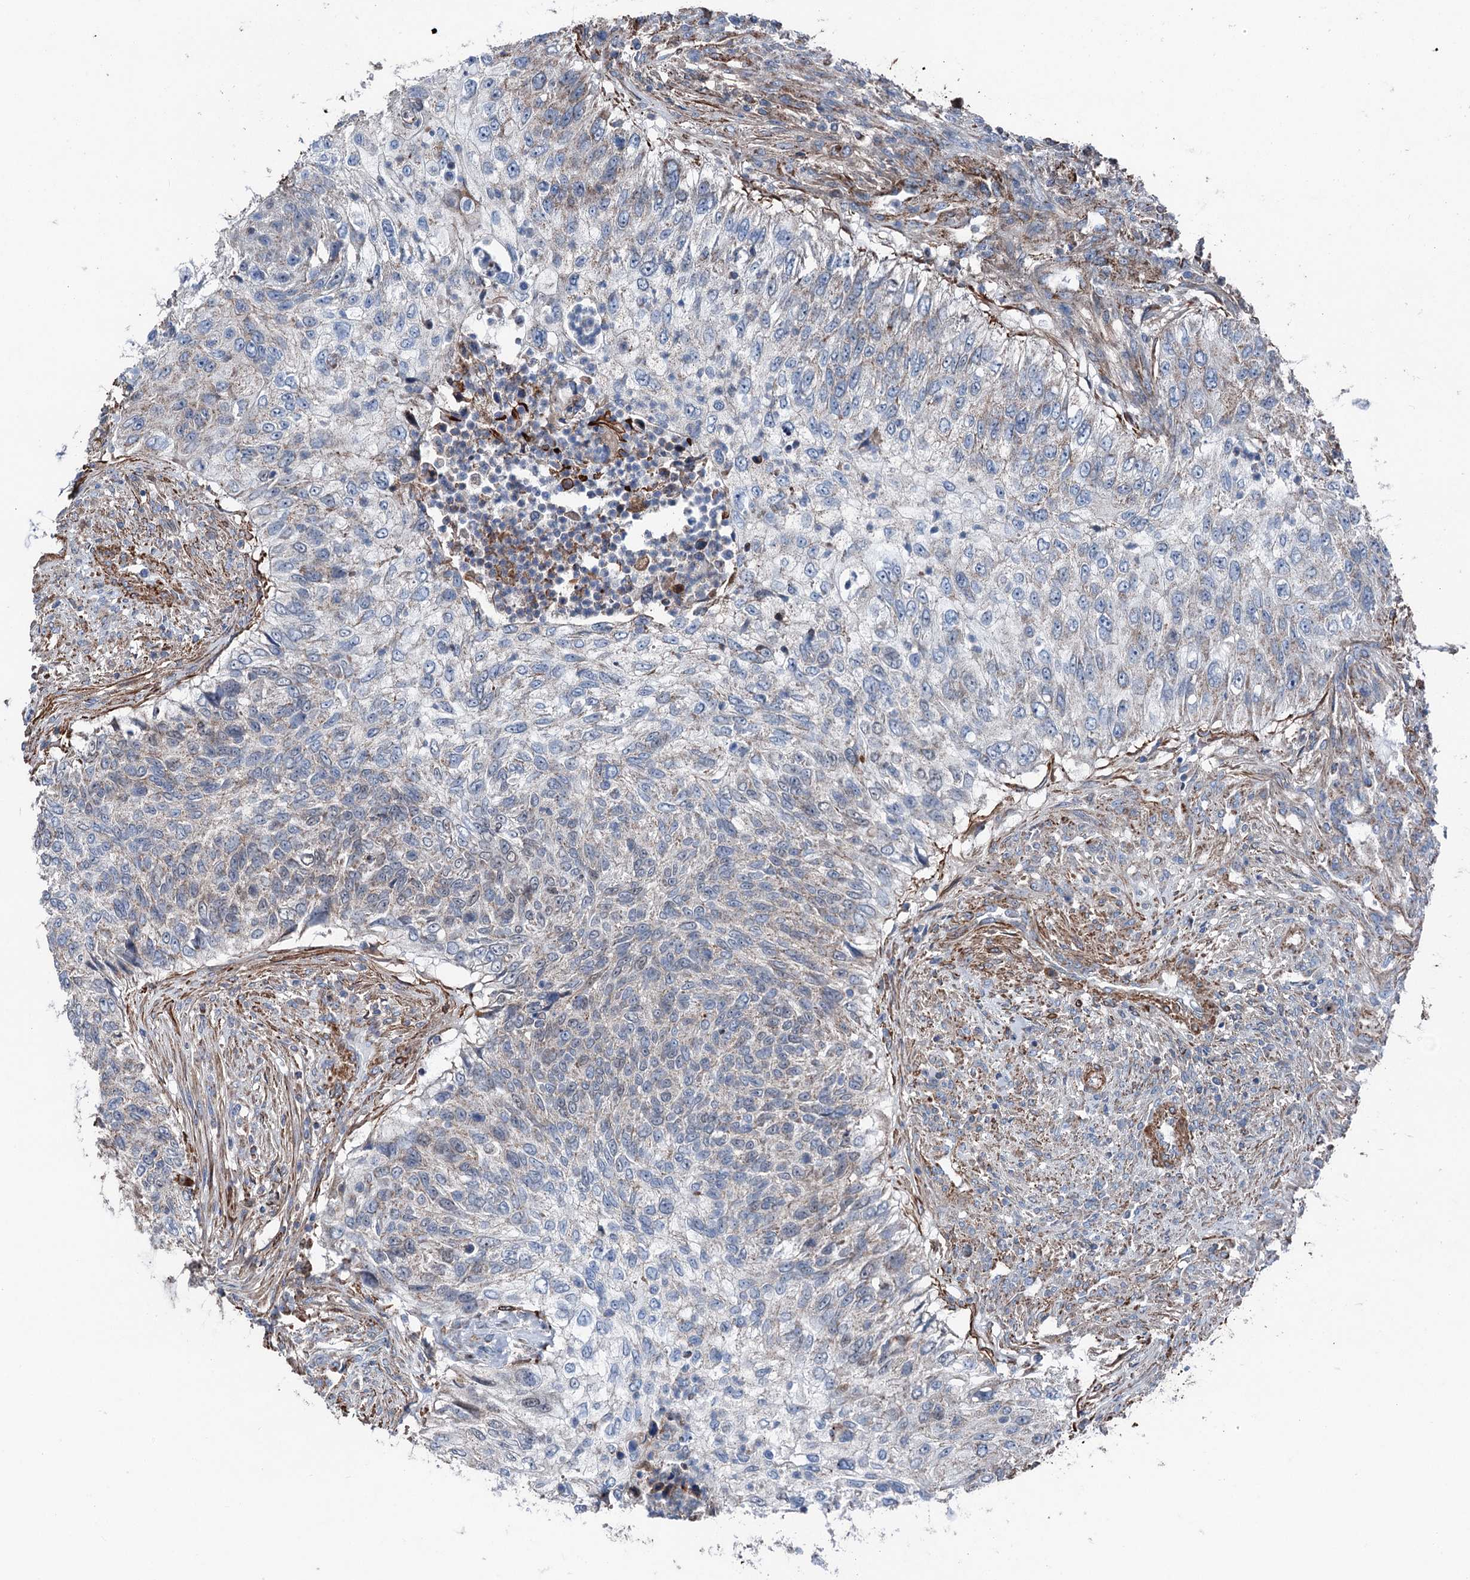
{"staining": {"intensity": "weak", "quantity": "<25%", "location": "cytoplasmic/membranous"}, "tissue": "urothelial cancer", "cell_type": "Tumor cells", "image_type": "cancer", "snomed": [{"axis": "morphology", "description": "Urothelial carcinoma, High grade"}, {"axis": "topography", "description": "Urinary bladder"}], "caption": "Urothelial cancer was stained to show a protein in brown. There is no significant expression in tumor cells. The staining was performed using DAB to visualize the protein expression in brown, while the nuclei were stained in blue with hematoxylin (Magnification: 20x).", "gene": "DDIAS", "patient": {"sex": "female", "age": 60}}